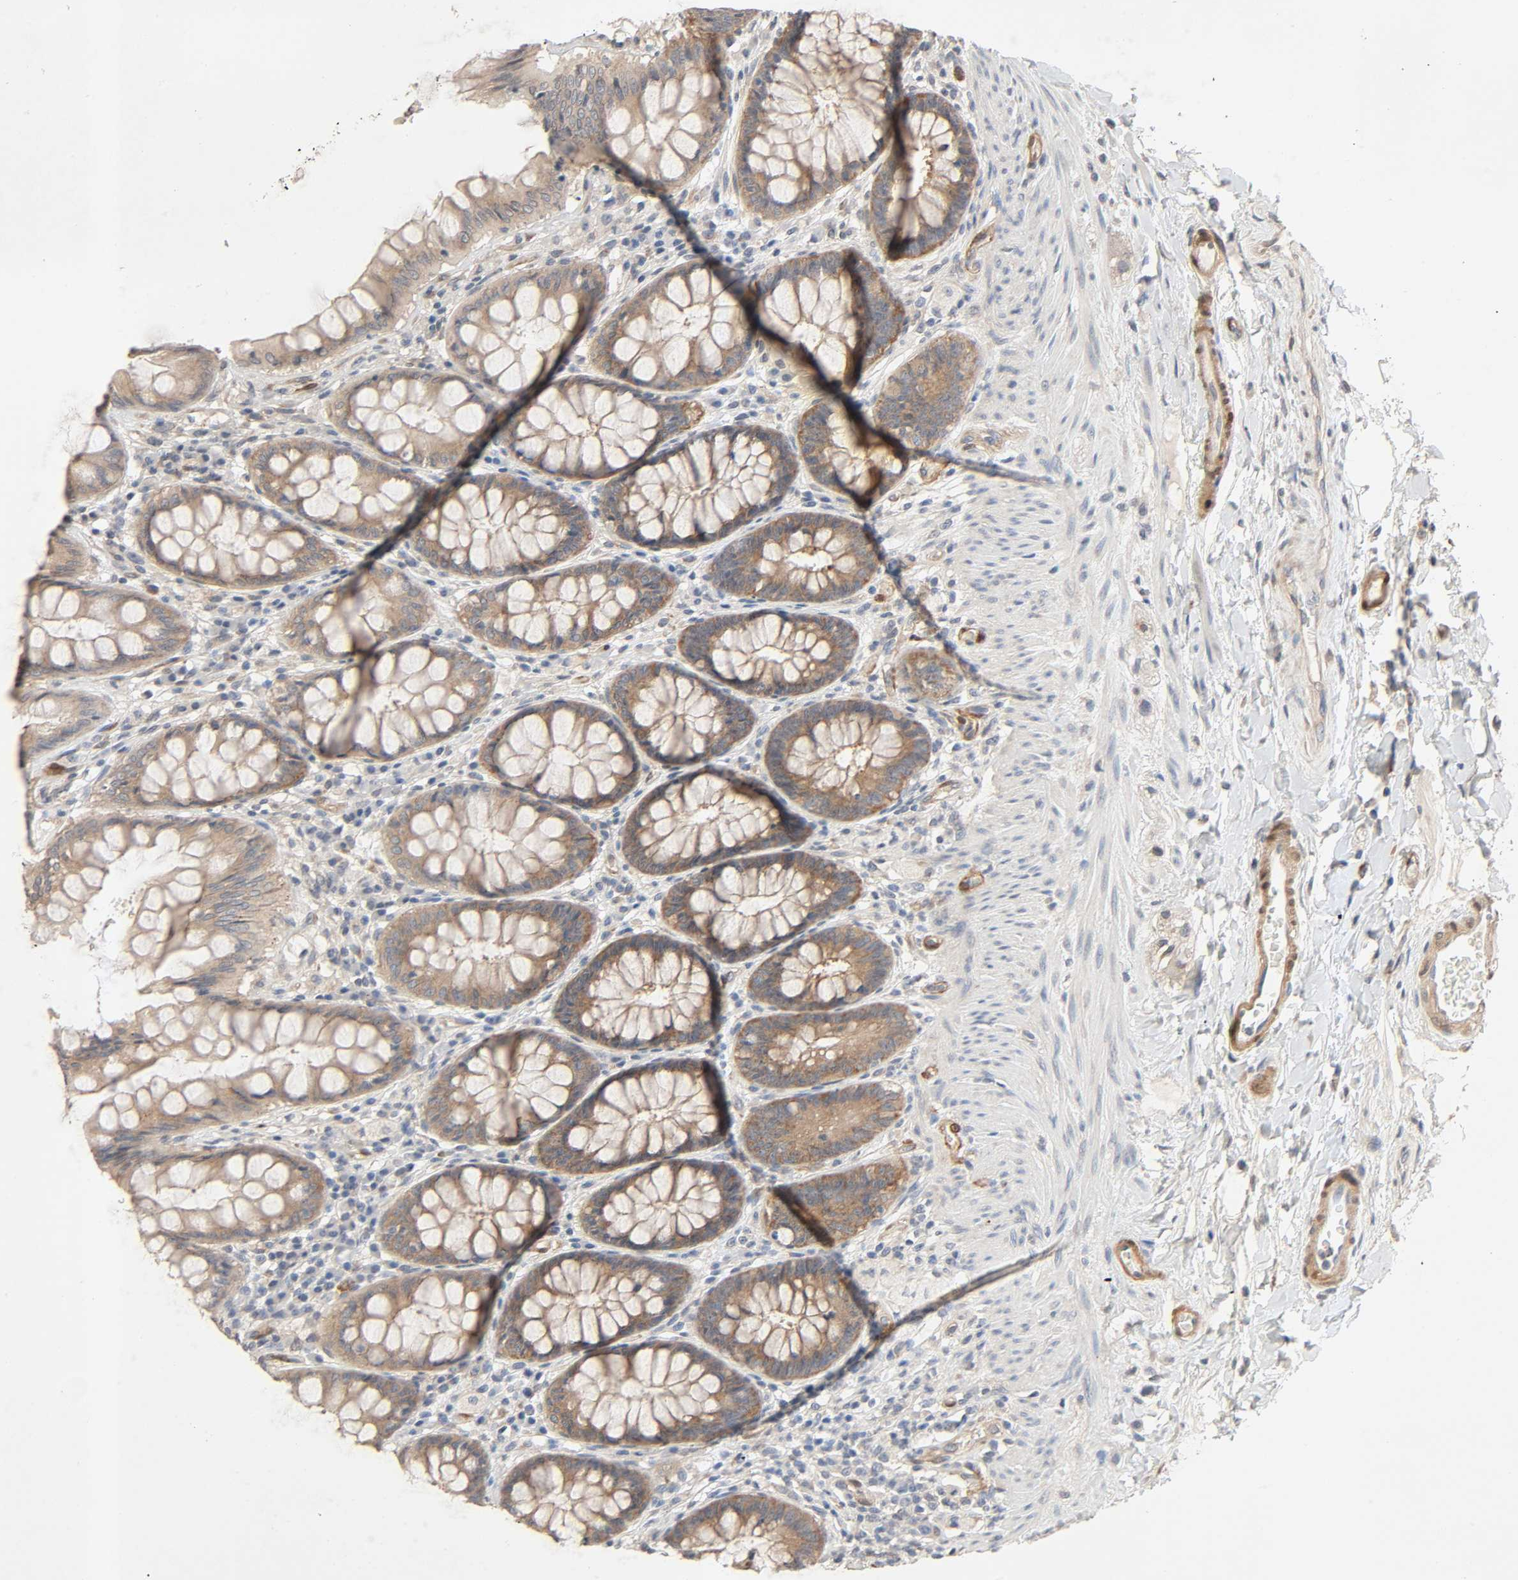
{"staining": {"intensity": "moderate", "quantity": "25%-75%", "location": "cytoplasmic/membranous"}, "tissue": "rectum", "cell_type": "Glandular cells", "image_type": "normal", "snomed": [{"axis": "morphology", "description": "Normal tissue, NOS"}, {"axis": "topography", "description": "Rectum"}], "caption": "Immunohistochemistry of unremarkable human rectum demonstrates medium levels of moderate cytoplasmic/membranous expression in about 25%-75% of glandular cells.", "gene": "PTK2", "patient": {"sex": "female", "age": 46}}